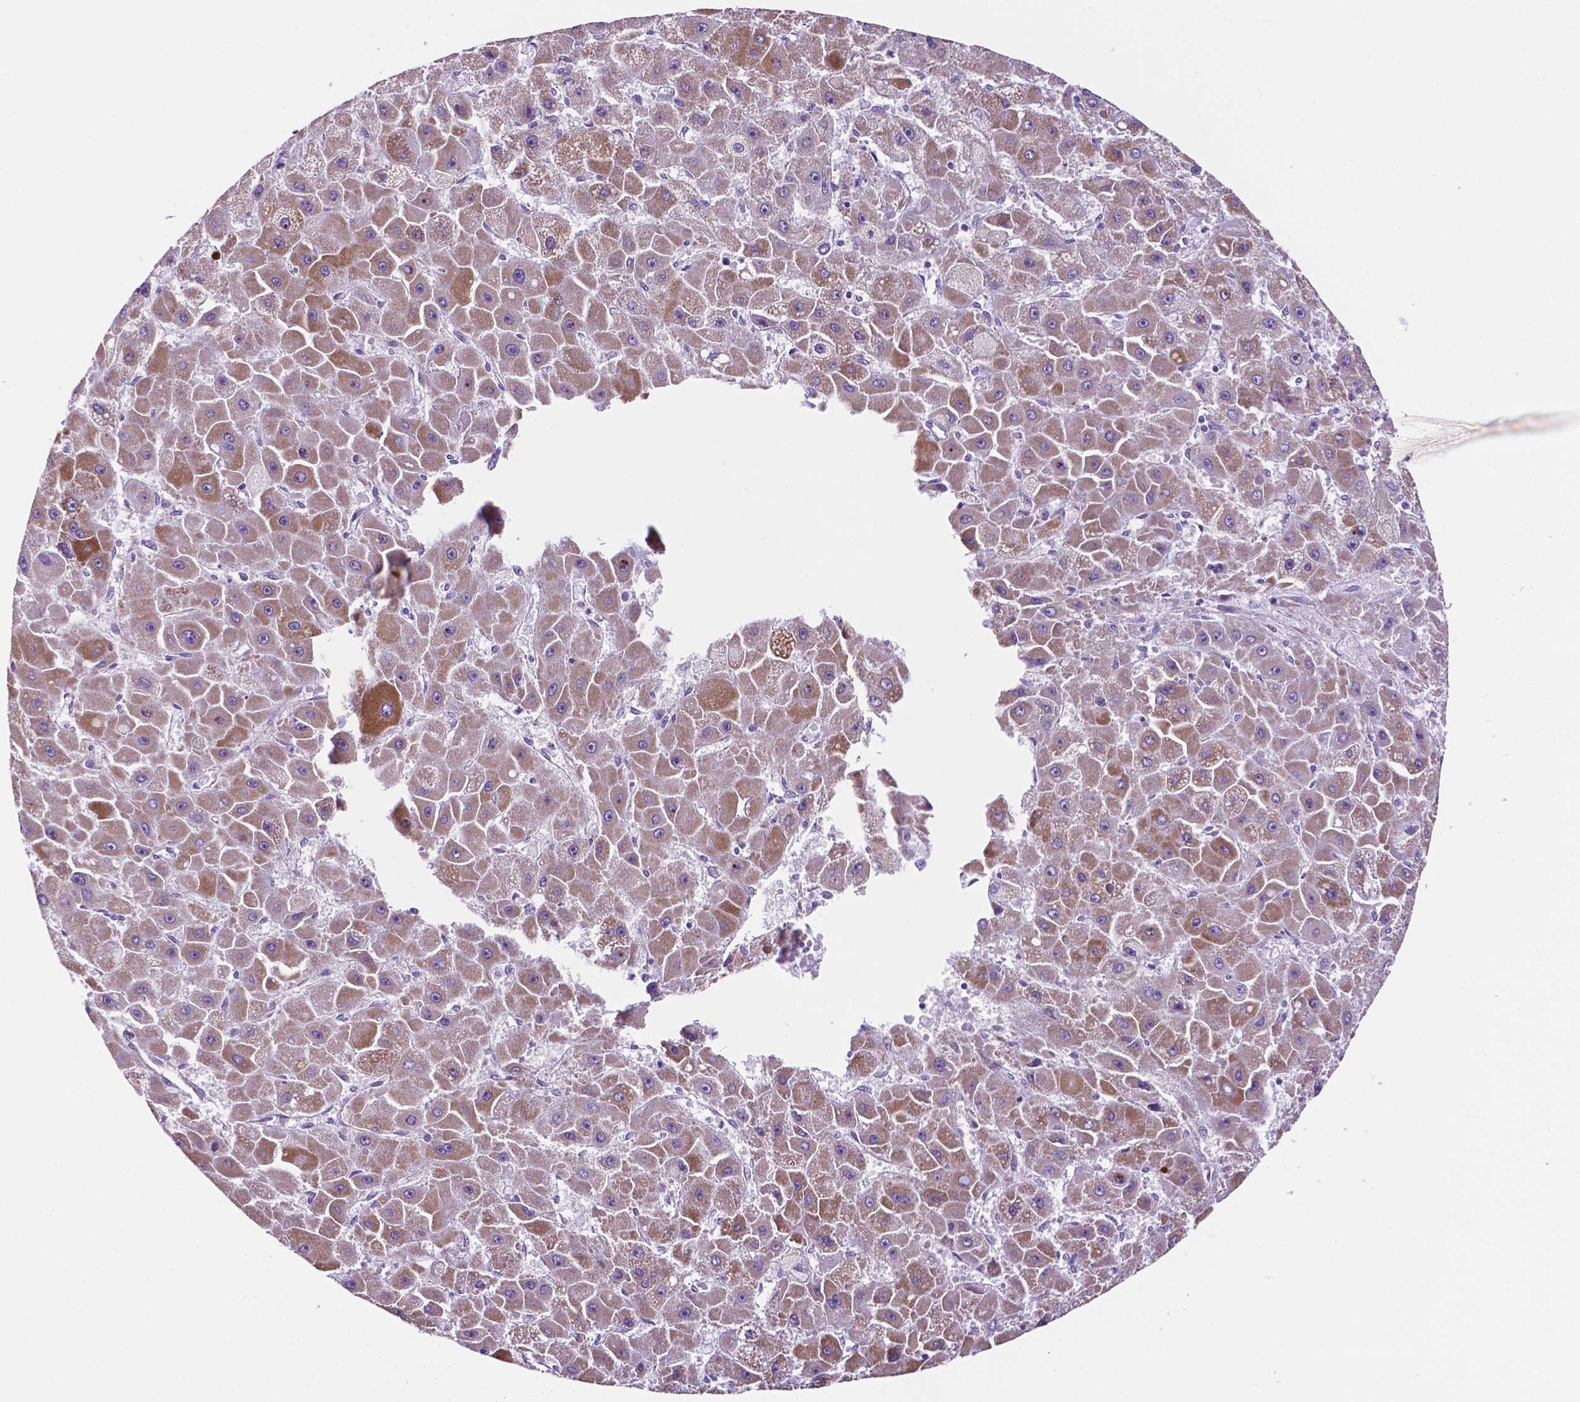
{"staining": {"intensity": "moderate", "quantity": "<25%", "location": "cytoplasmic/membranous"}, "tissue": "liver cancer", "cell_type": "Tumor cells", "image_type": "cancer", "snomed": [{"axis": "morphology", "description": "Carcinoma, Hepatocellular, NOS"}, {"axis": "topography", "description": "Liver"}], "caption": "Hepatocellular carcinoma (liver) stained with a protein marker demonstrates moderate staining in tumor cells.", "gene": "TMEM121B", "patient": {"sex": "female", "age": 25}}